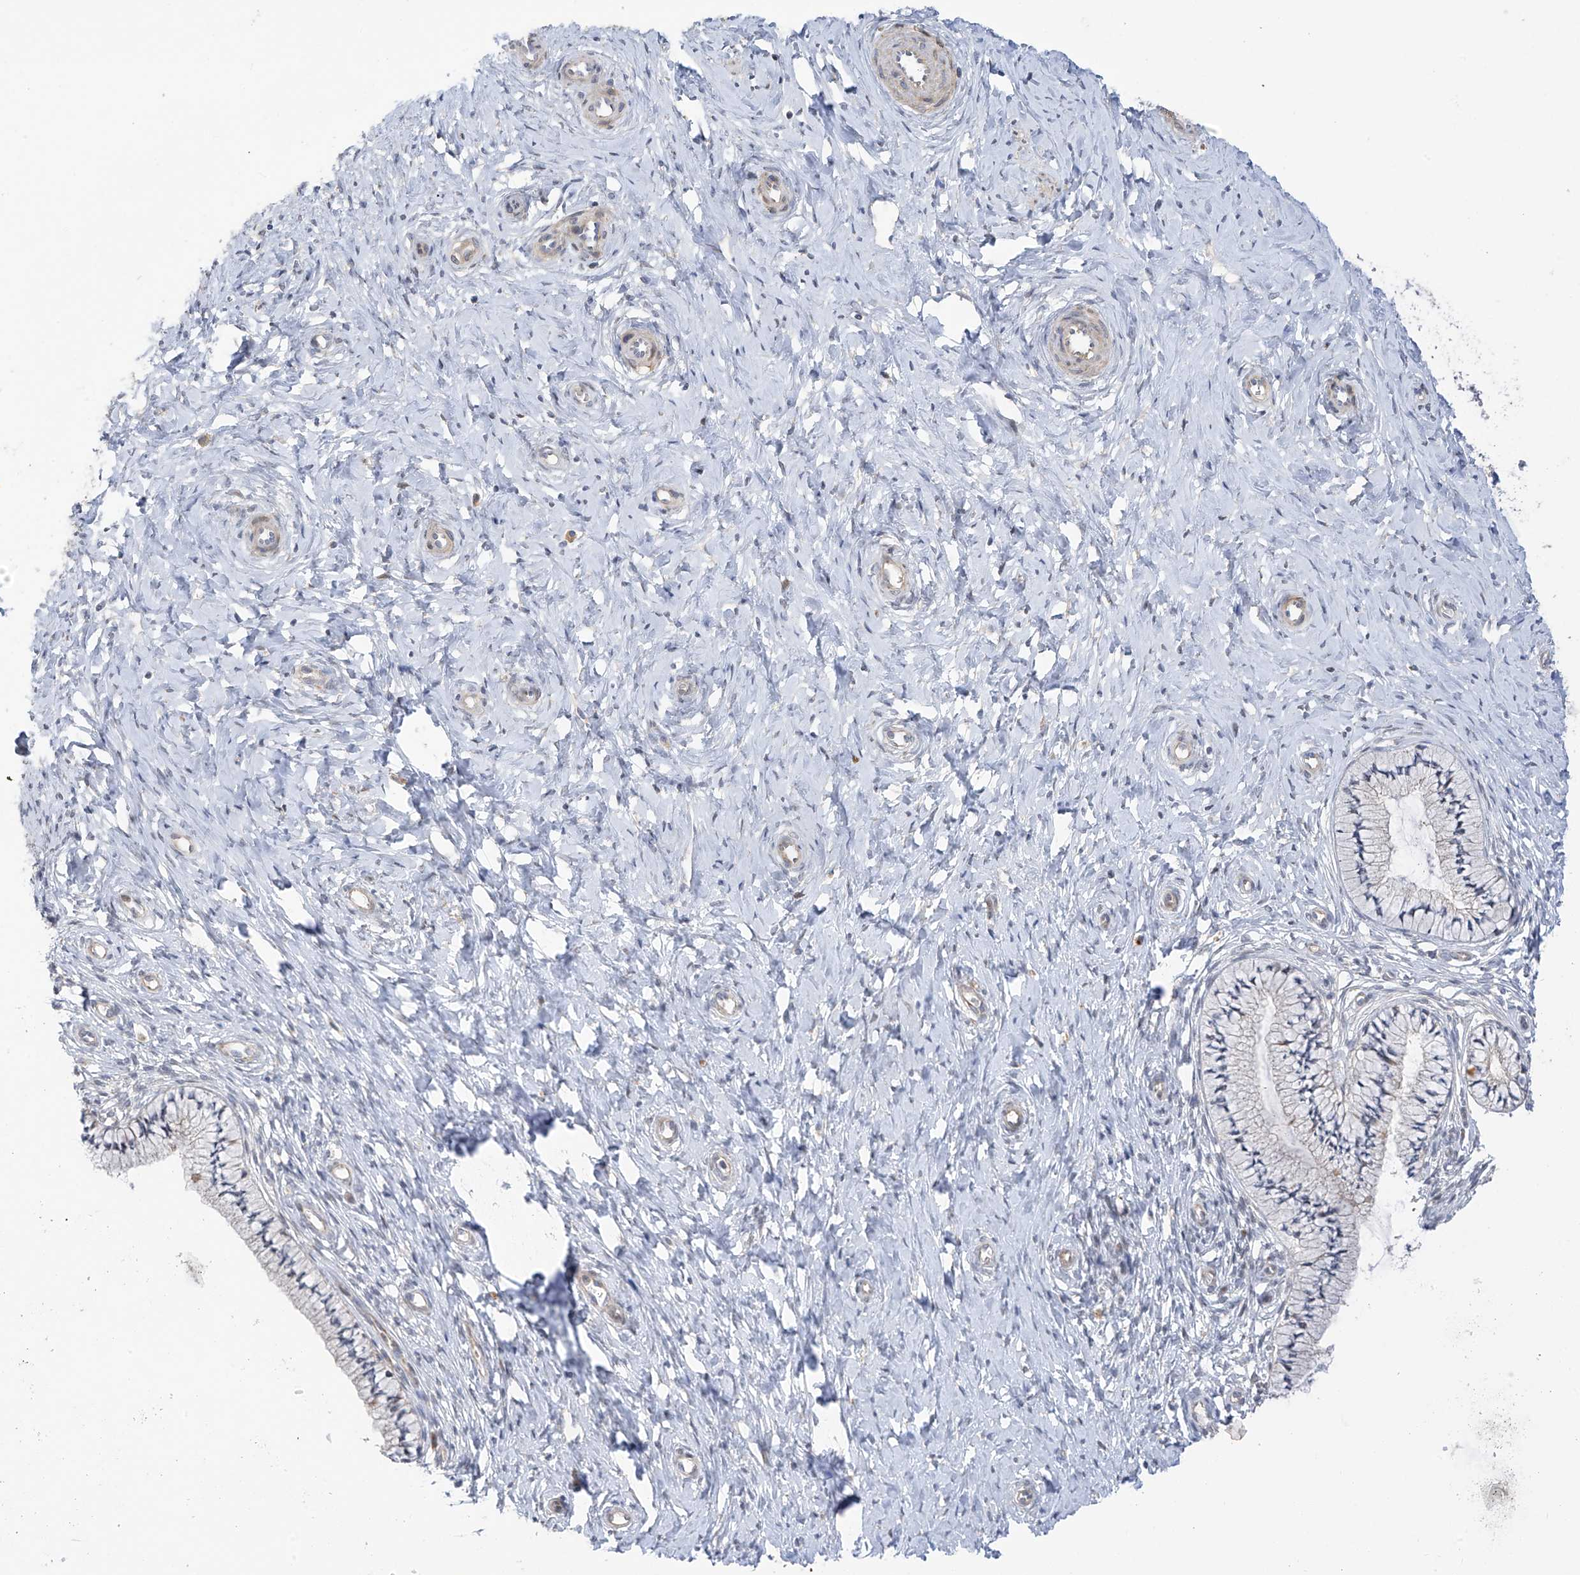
{"staining": {"intensity": "negative", "quantity": "none", "location": "none"}, "tissue": "cervix", "cell_type": "Glandular cells", "image_type": "normal", "snomed": [{"axis": "morphology", "description": "Normal tissue, NOS"}, {"axis": "topography", "description": "Cervix"}], "caption": "A high-resolution micrograph shows immunohistochemistry (IHC) staining of unremarkable cervix, which reveals no significant positivity in glandular cells.", "gene": "ZNF641", "patient": {"sex": "female", "age": 36}}